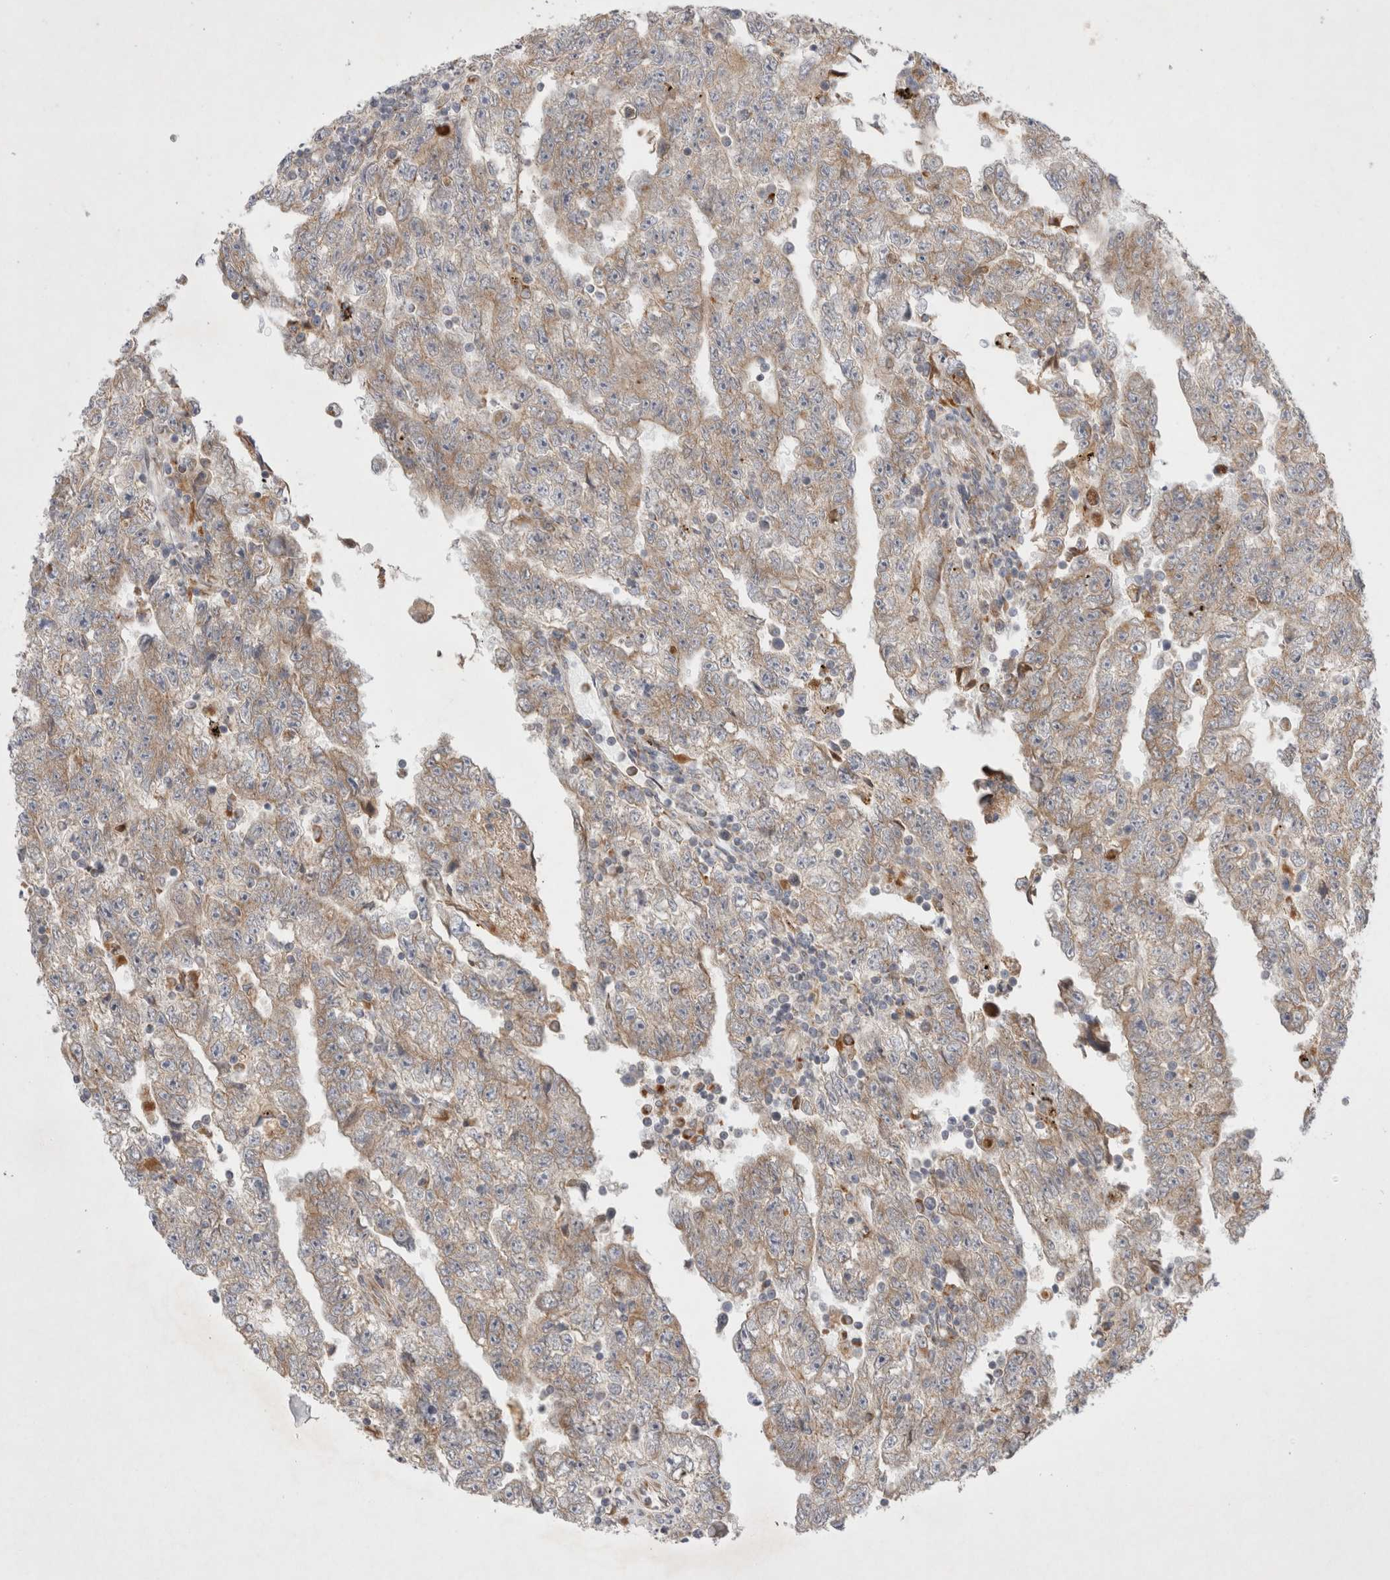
{"staining": {"intensity": "weak", "quantity": "25%-75%", "location": "cytoplasmic/membranous"}, "tissue": "testis cancer", "cell_type": "Tumor cells", "image_type": "cancer", "snomed": [{"axis": "morphology", "description": "Carcinoma, Embryonal, NOS"}, {"axis": "topography", "description": "Testis"}], "caption": "IHC of human testis embryonal carcinoma exhibits low levels of weak cytoplasmic/membranous staining in about 25%-75% of tumor cells. The staining was performed using DAB (3,3'-diaminobenzidine) to visualize the protein expression in brown, while the nuclei were stained in blue with hematoxylin (Magnification: 20x).", "gene": "NPC1", "patient": {"sex": "male", "age": 25}}